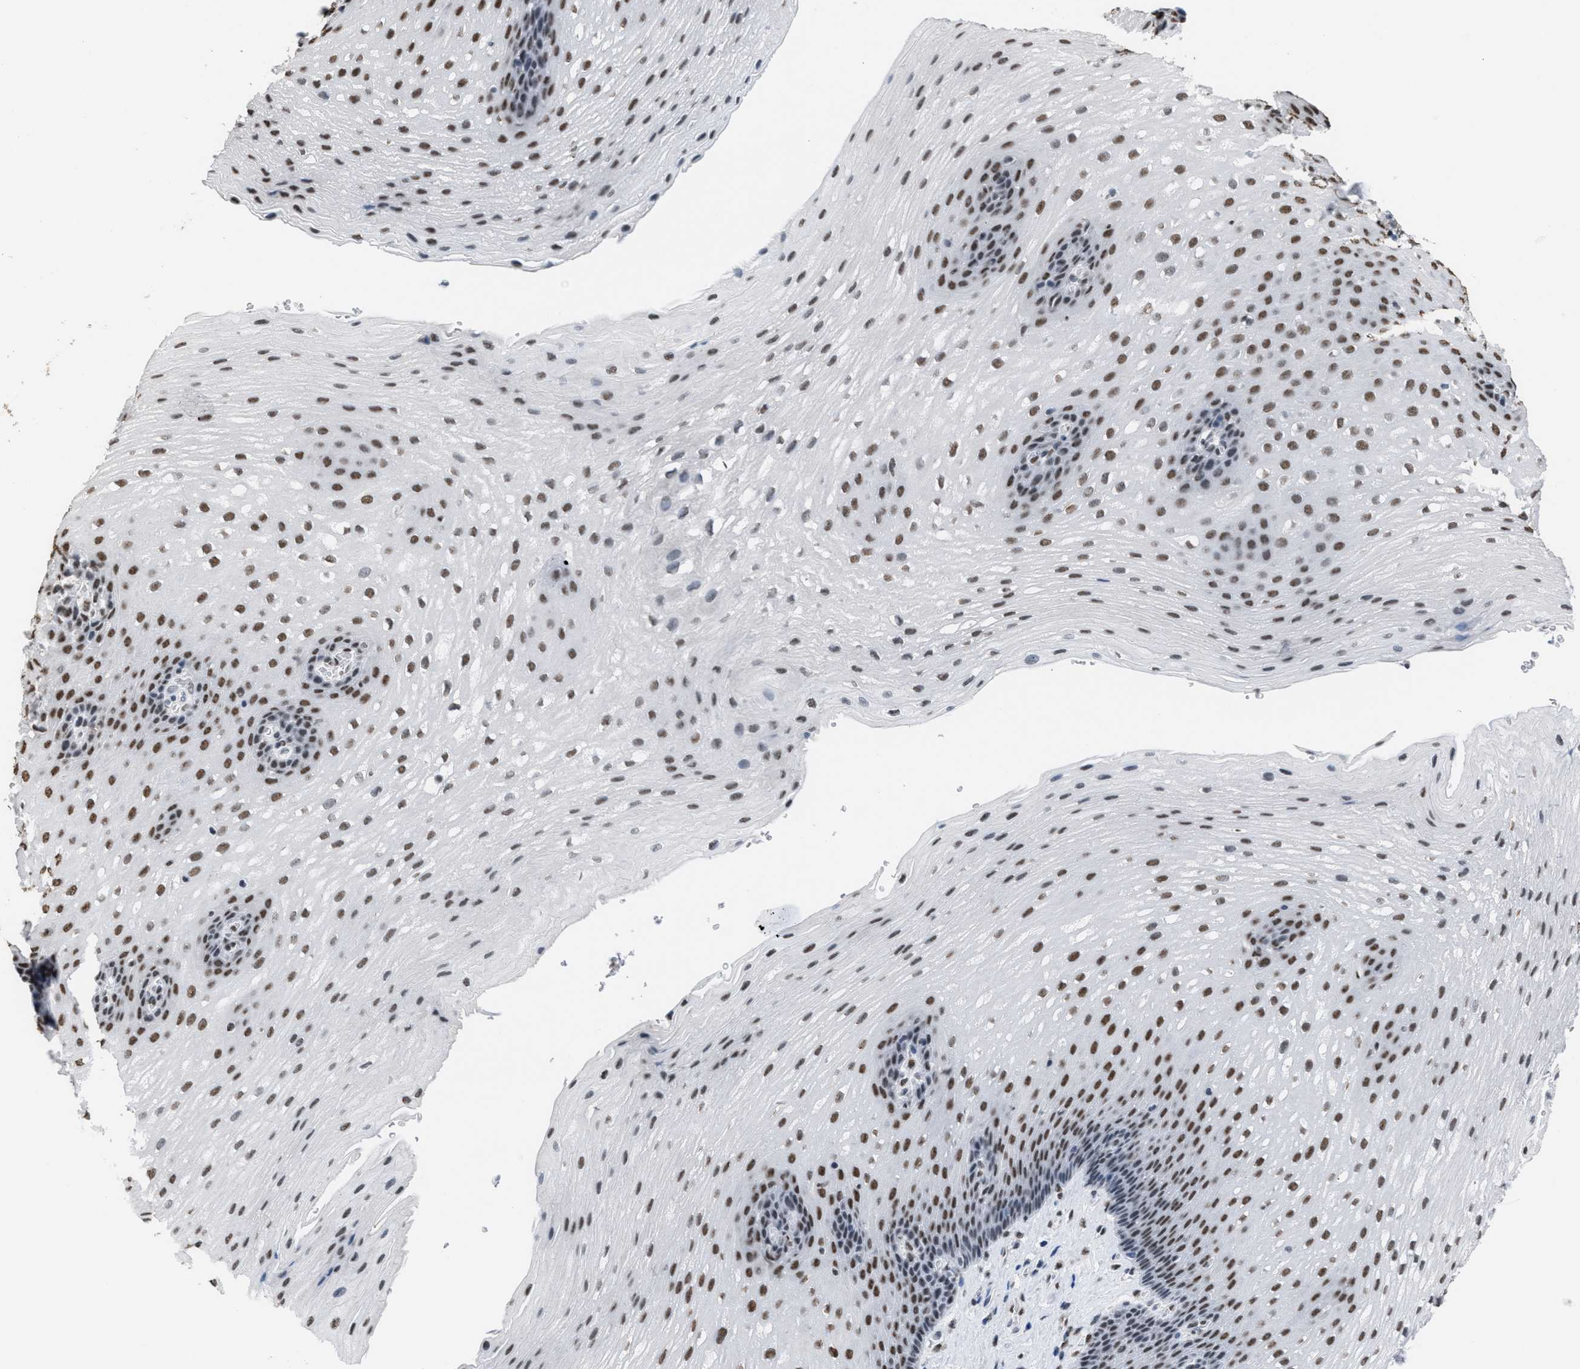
{"staining": {"intensity": "strong", "quantity": "25%-75%", "location": "nuclear"}, "tissue": "esophagus", "cell_type": "Squamous epithelial cells", "image_type": "normal", "snomed": [{"axis": "morphology", "description": "Normal tissue, NOS"}, {"axis": "topography", "description": "Esophagus"}], "caption": "Immunohistochemical staining of unremarkable human esophagus exhibits strong nuclear protein expression in about 25%-75% of squamous epithelial cells. The staining is performed using DAB brown chromogen to label protein expression. The nuclei are counter-stained blue using hematoxylin.", "gene": "CCAR2", "patient": {"sex": "male", "age": 48}}